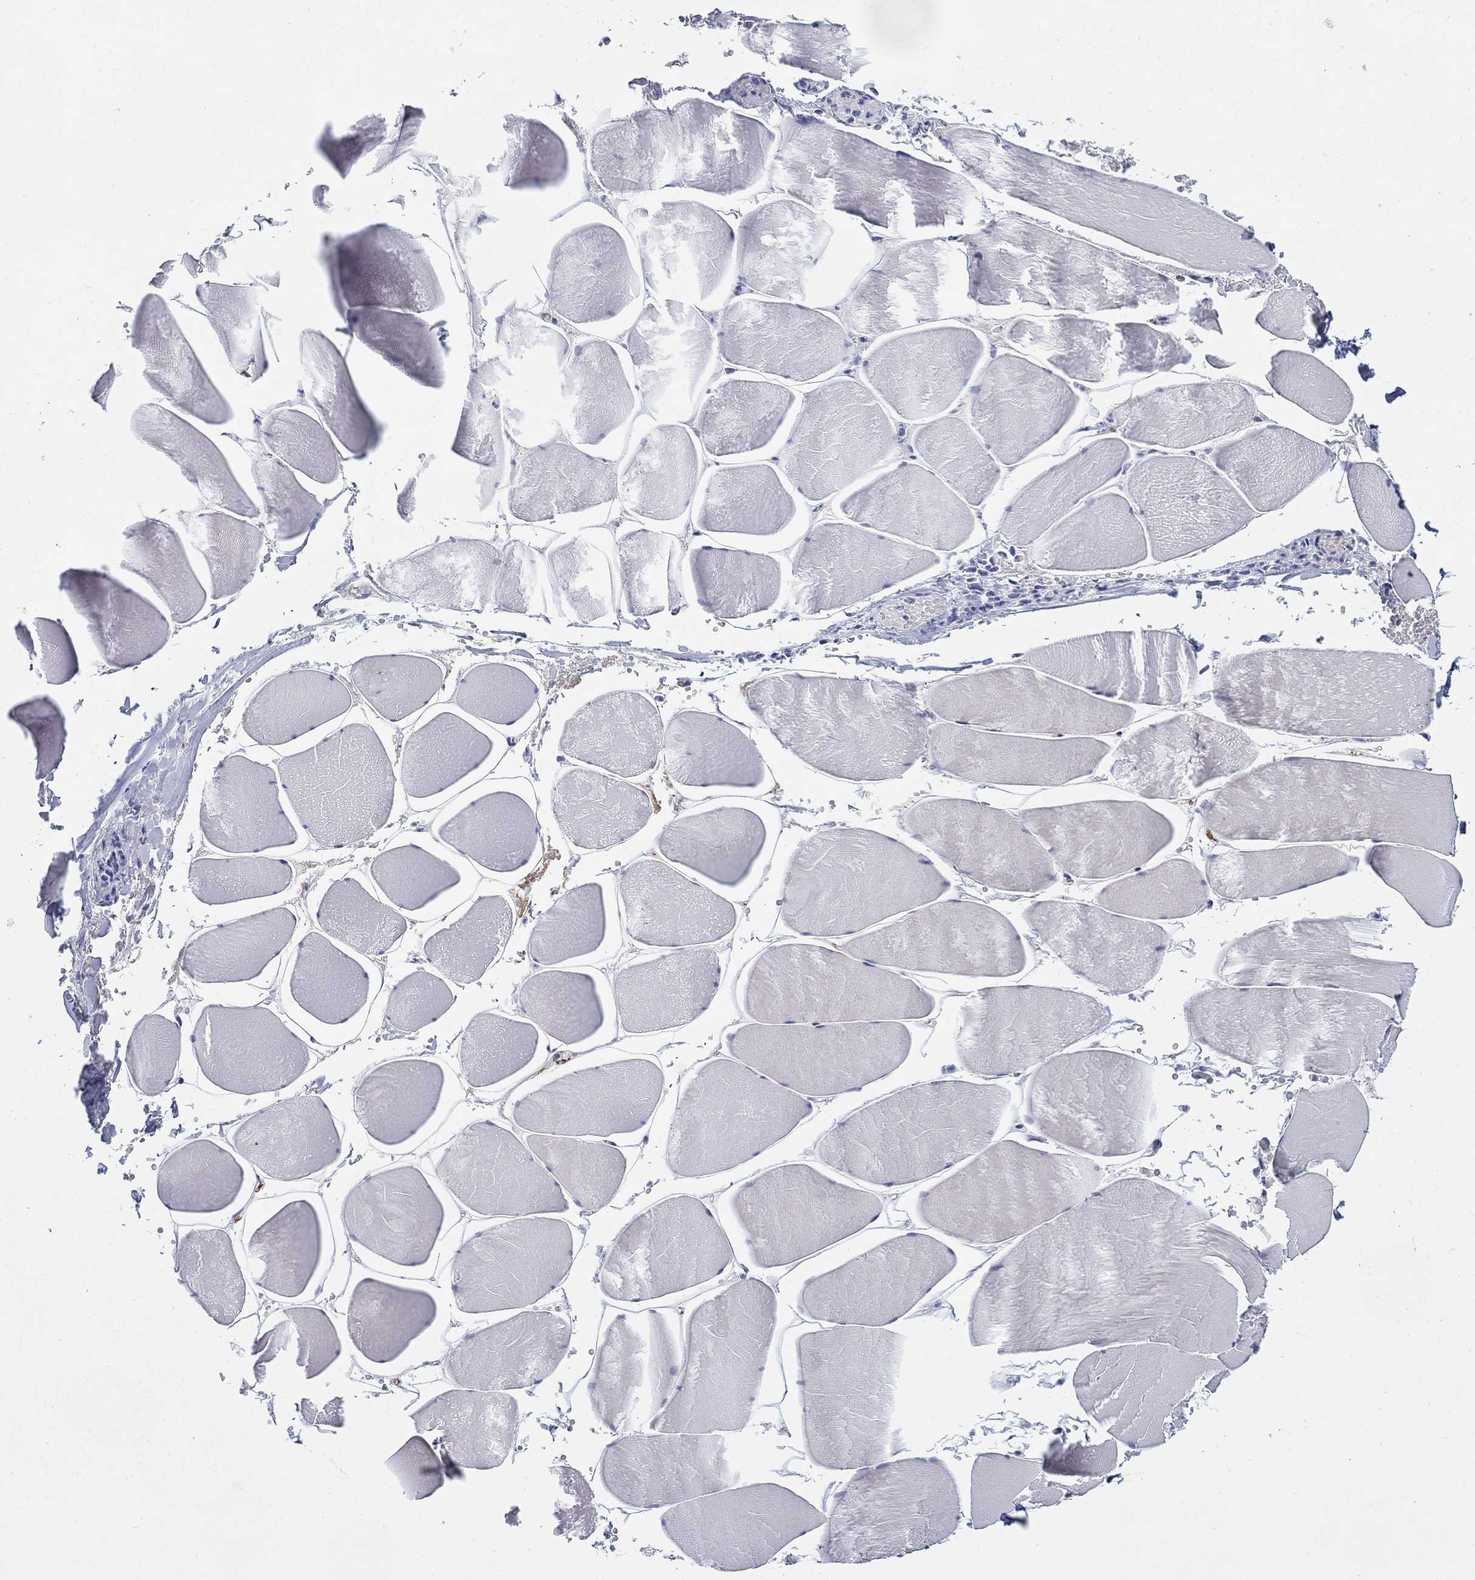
{"staining": {"intensity": "negative", "quantity": "none", "location": "none"}, "tissue": "skeletal muscle", "cell_type": "Myocytes", "image_type": "normal", "snomed": [{"axis": "morphology", "description": "Normal tissue, NOS"}, {"axis": "morphology", "description": "Malignant melanoma, Metastatic site"}, {"axis": "topography", "description": "Skeletal muscle"}], "caption": "Immunohistochemical staining of normal skeletal muscle demonstrates no significant positivity in myocytes. (DAB immunohistochemistry with hematoxylin counter stain).", "gene": "HEATR4", "patient": {"sex": "male", "age": 50}}